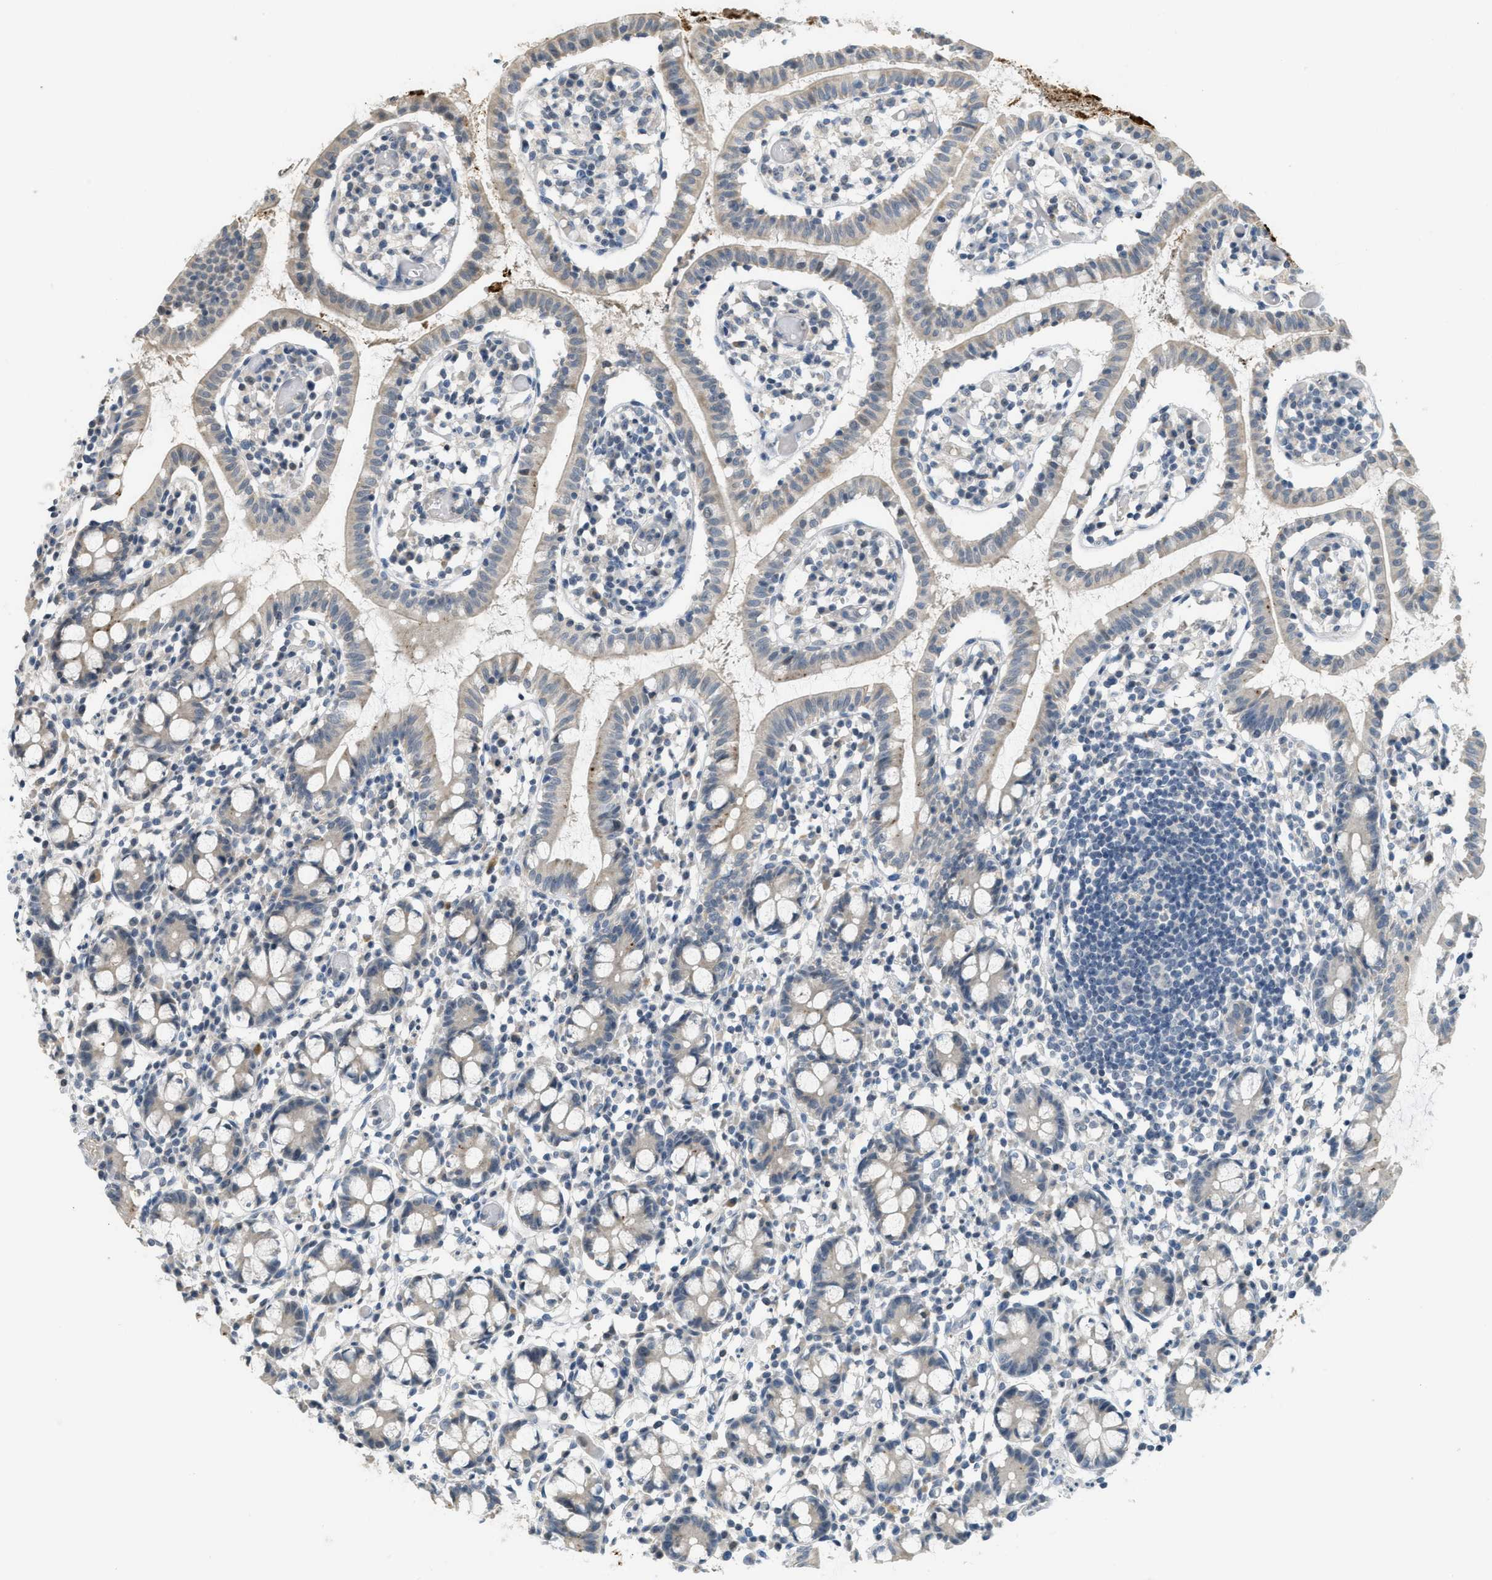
{"staining": {"intensity": "weak", "quantity": ">75%", "location": "cytoplasmic/membranous"}, "tissue": "small intestine", "cell_type": "Glandular cells", "image_type": "normal", "snomed": [{"axis": "morphology", "description": "Normal tissue, NOS"}, {"axis": "morphology", "description": "Cystadenocarcinoma, serous, Metastatic site"}, {"axis": "topography", "description": "Small intestine"}], "caption": "The immunohistochemical stain labels weak cytoplasmic/membranous staining in glandular cells of benign small intestine.", "gene": "TXNDC2", "patient": {"sex": "female", "age": 61}}